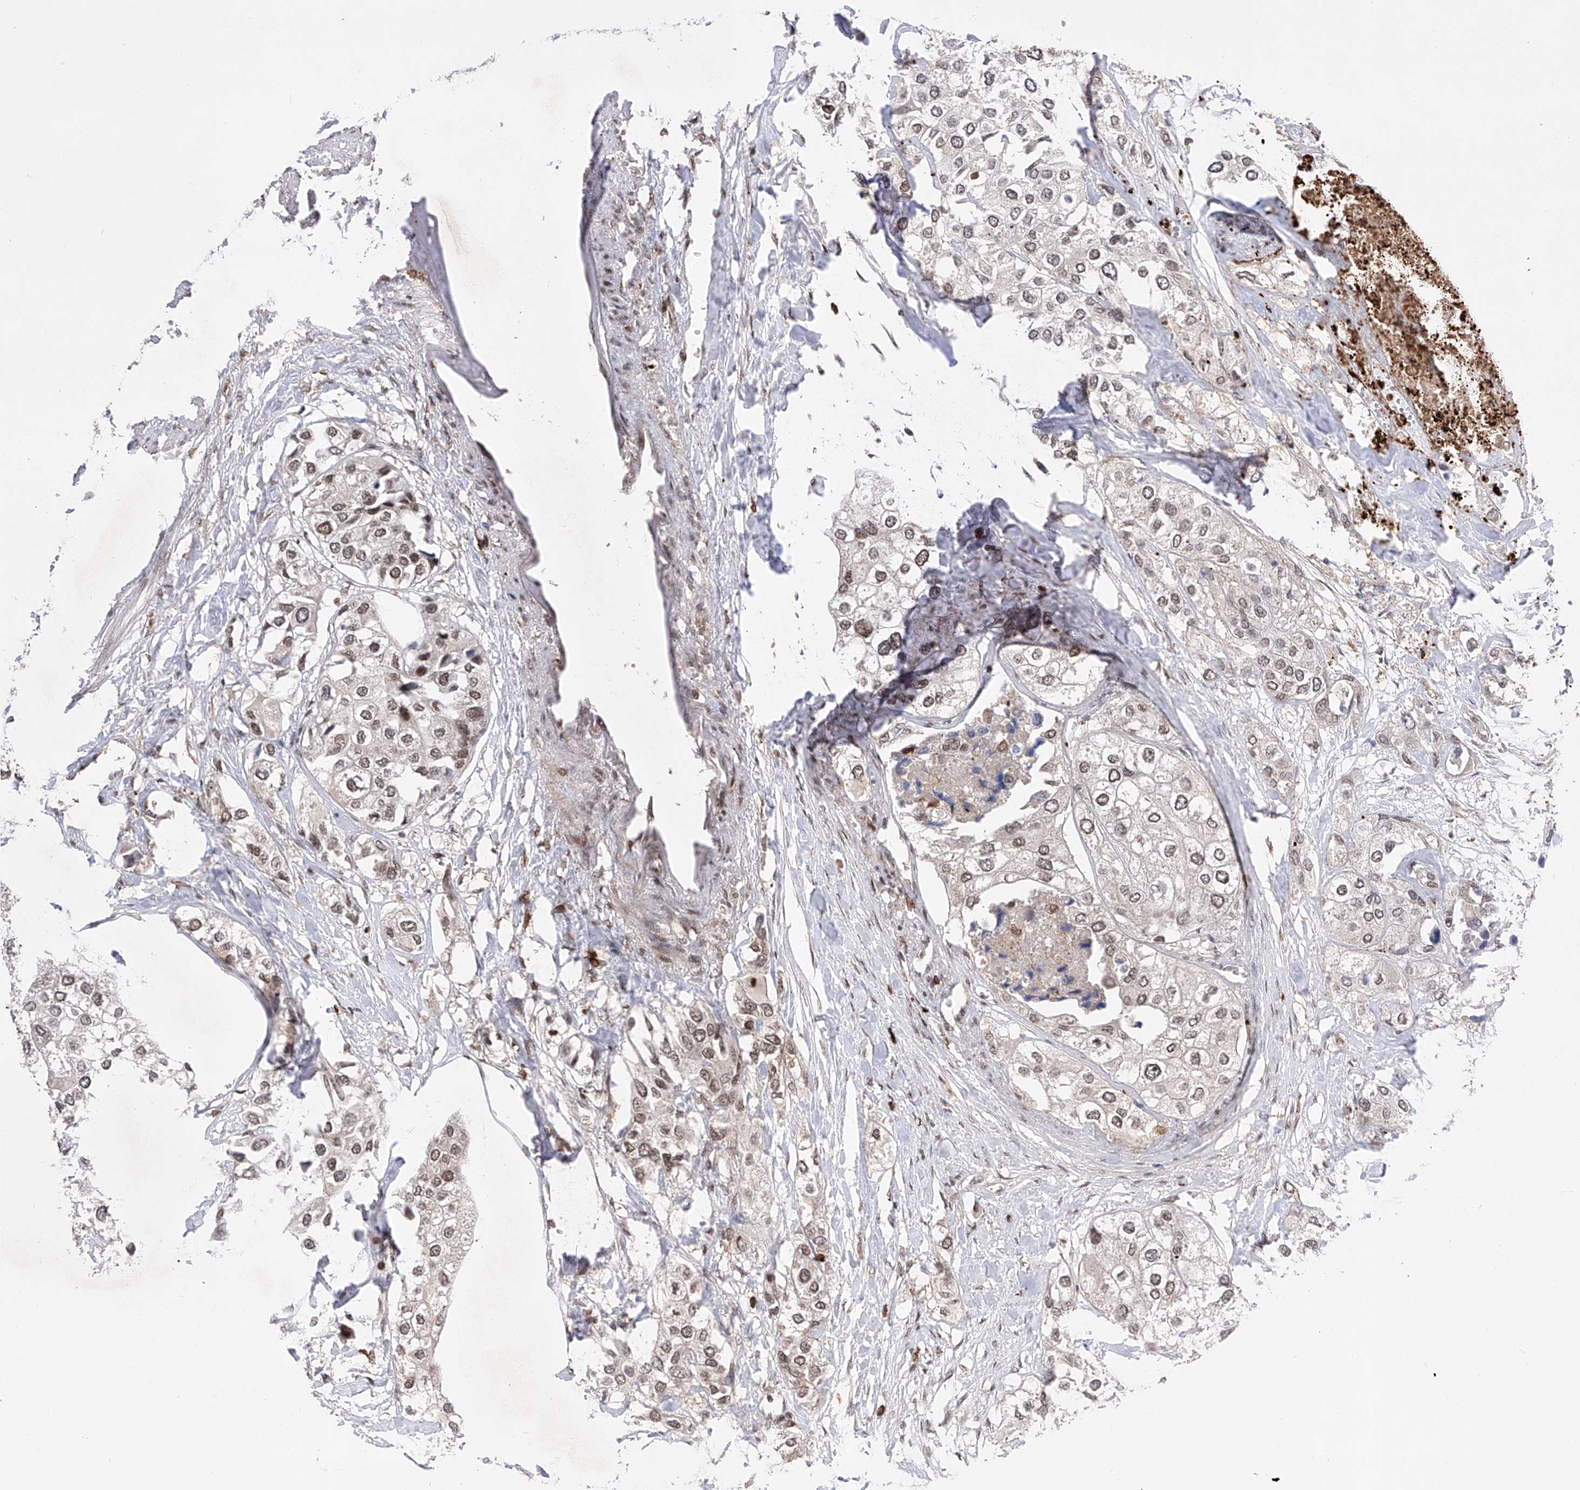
{"staining": {"intensity": "weak", "quantity": "25%-75%", "location": "nuclear"}, "tissue": "urothelial cancer", "cell_type": "Tumor cells", "image_type": "cancer", "snomed": [{"axis": "morphology", "description": "Urothelial carcinoma, High grade"}, {"axis": "topography", "description": "Urinary bladder"}], "caption": "Urothelial carcinoma (high-grade) stained with a brown dye exhibits weak nuclear positive positivity in about 25%-75% of tumor cells.", "gene": "ZNF280D", "patient": {"sex": "male", "age": 64}}